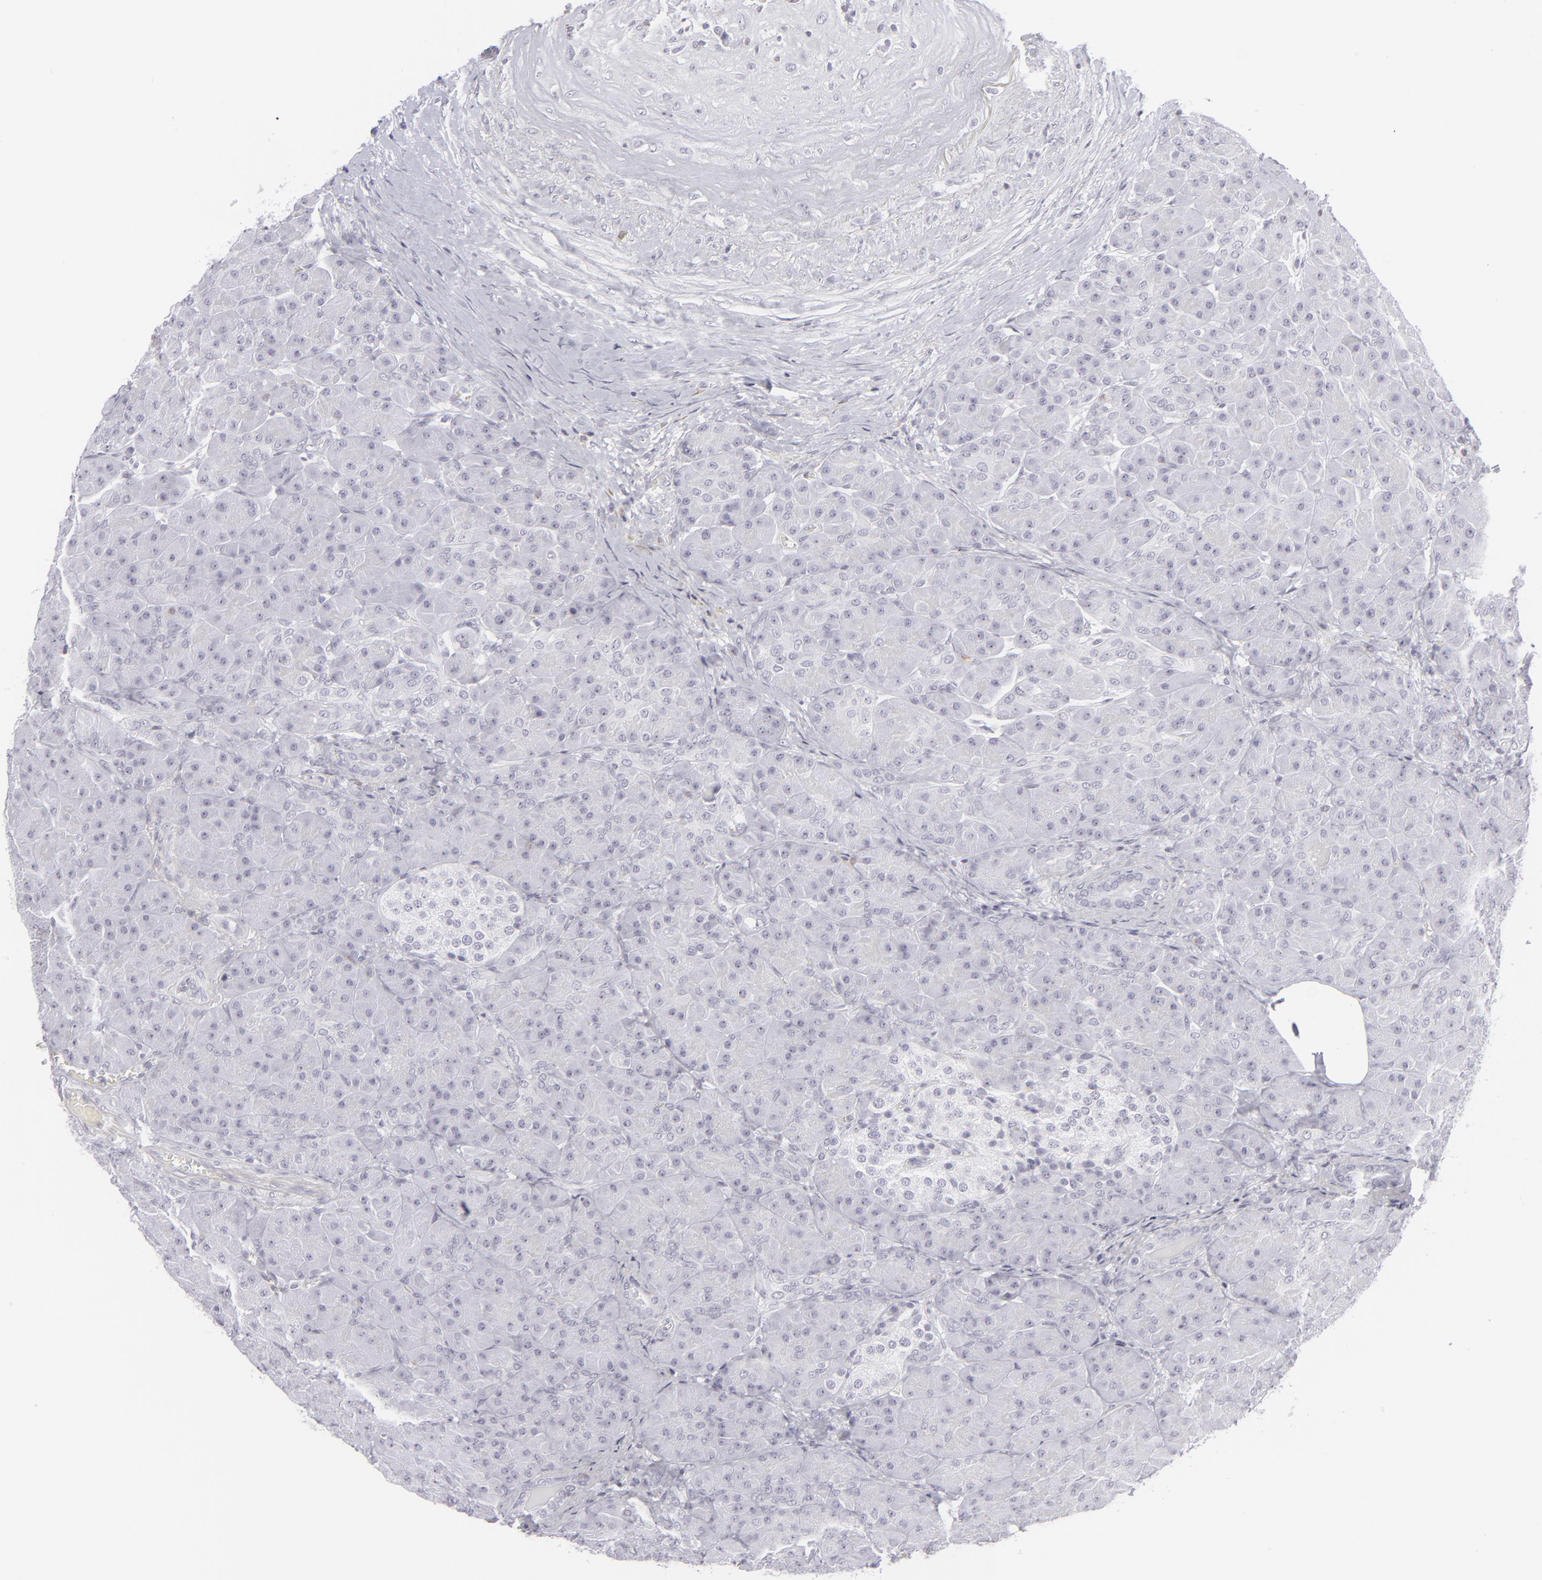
{"staining": {"intensity": "negative", "quantity": "none", "location": "none"}, "tissue": "pancreas", "cell_type": "Exocrine glandular cells", "image_type": "normal", "snomed": [{"axis": "morphology", "description": "Normal tissue, NOS"}, {"axis": "topography", "description": "Pancreas"}], "caption": "Benign pancreas was stained to show a protein in brown. There is no significant staining in exocrine glandular cells. (DAB (3,3'-diaminobenzidine) immunohistochemistry (IHC) with hematoxylin counter stain).", "gene": "CD7", "patient": {"sex": "male", "age": 66}}